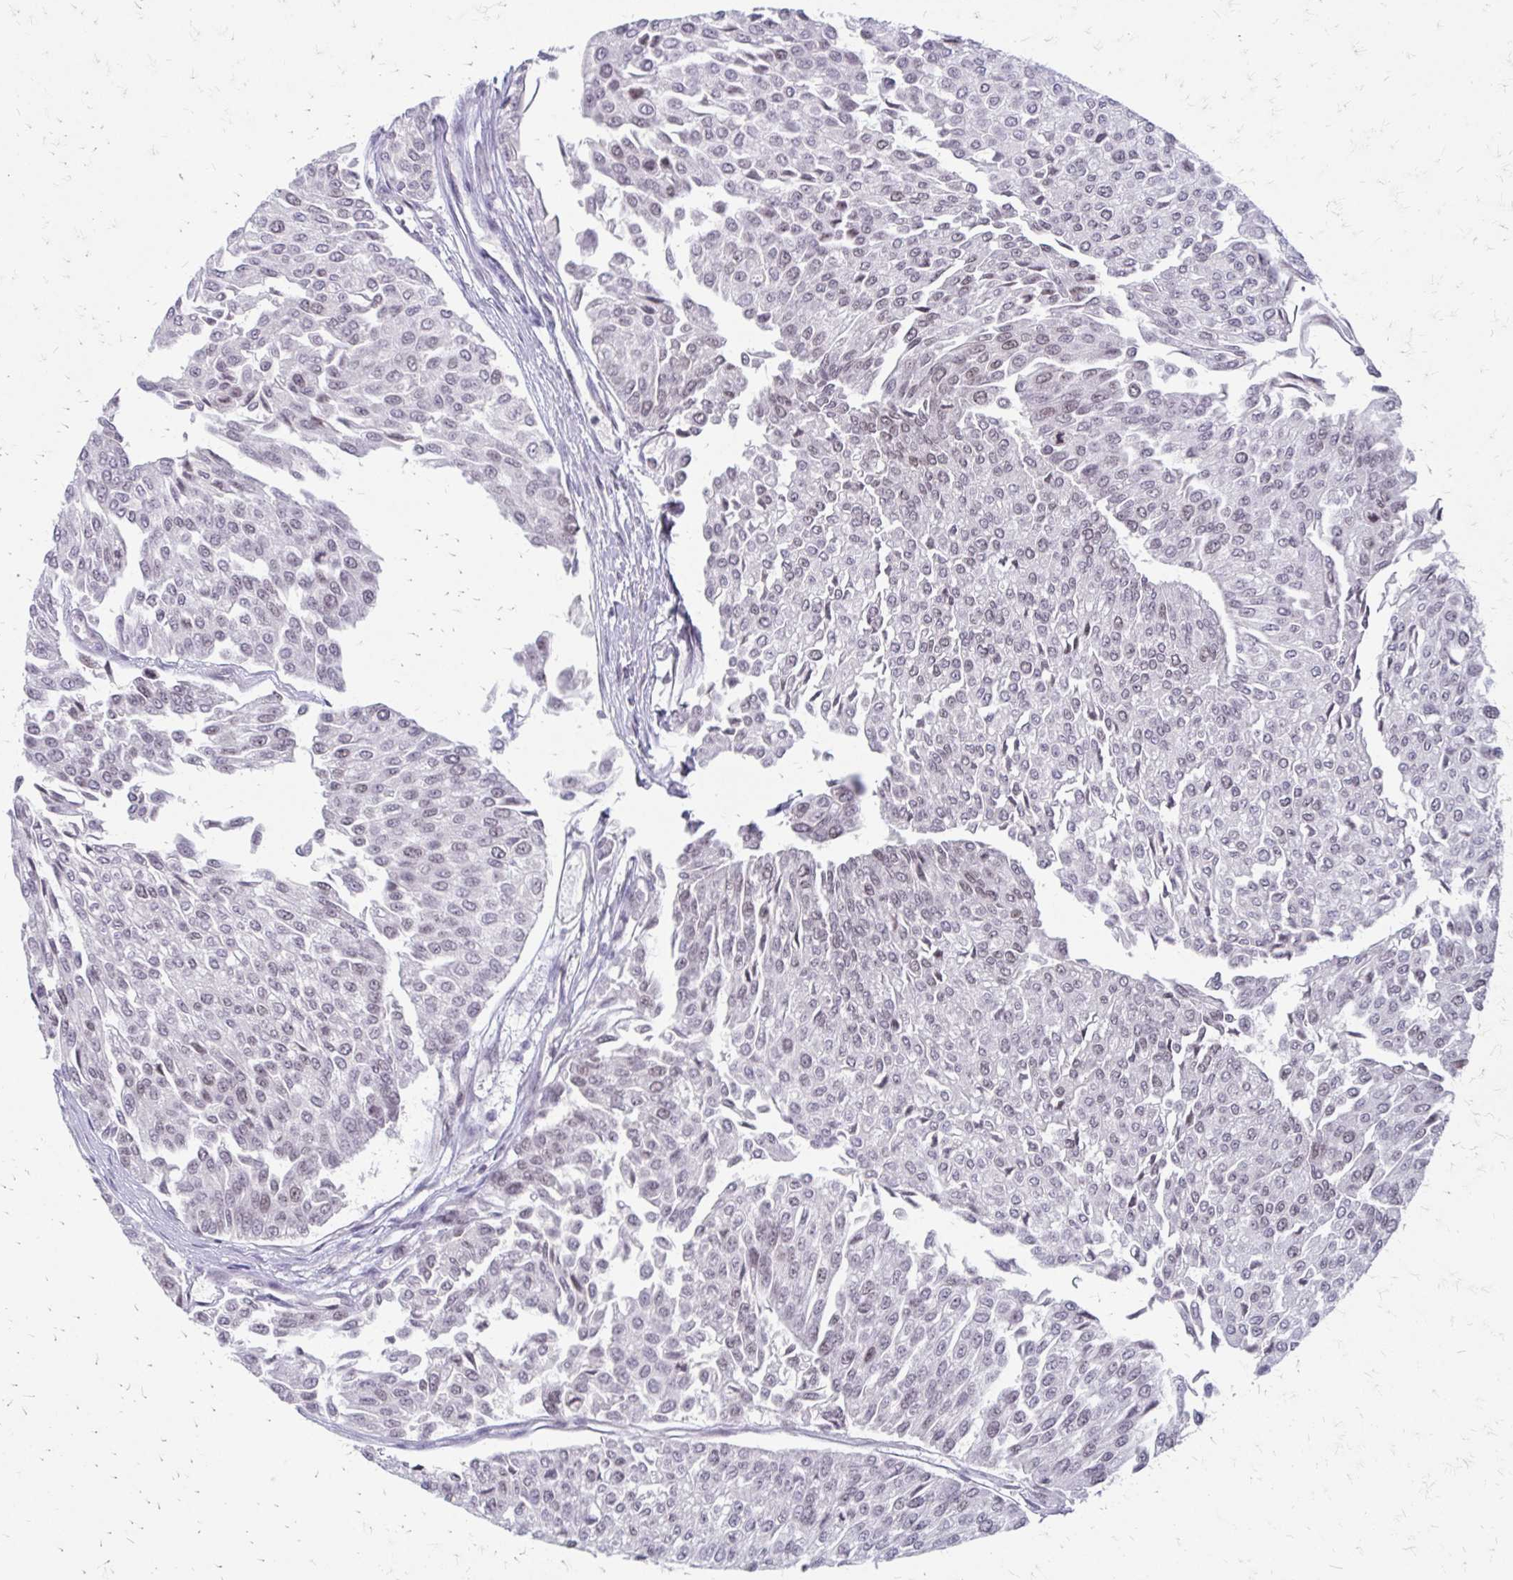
{"staining": {"intensity": "weak", "quantity": "25%-75%", "location": "nuclear"}, "tissue": "urothelial cancer", "cell_type": "Tumor cells", "image_type": "cancer", "snomed": [{"axis": "morphology", "description": "Urothelial carcinoma, NOS"}, {"axis": "topography", "description": "Urinary bladder"}], "caption": "Transitional cell carcinoma stained with a brown dye displays weak nuclear positive expression in about 25%-75% of tumor cells.", "gene": "EED", "patient": {"sex": "male", "age": 67}}